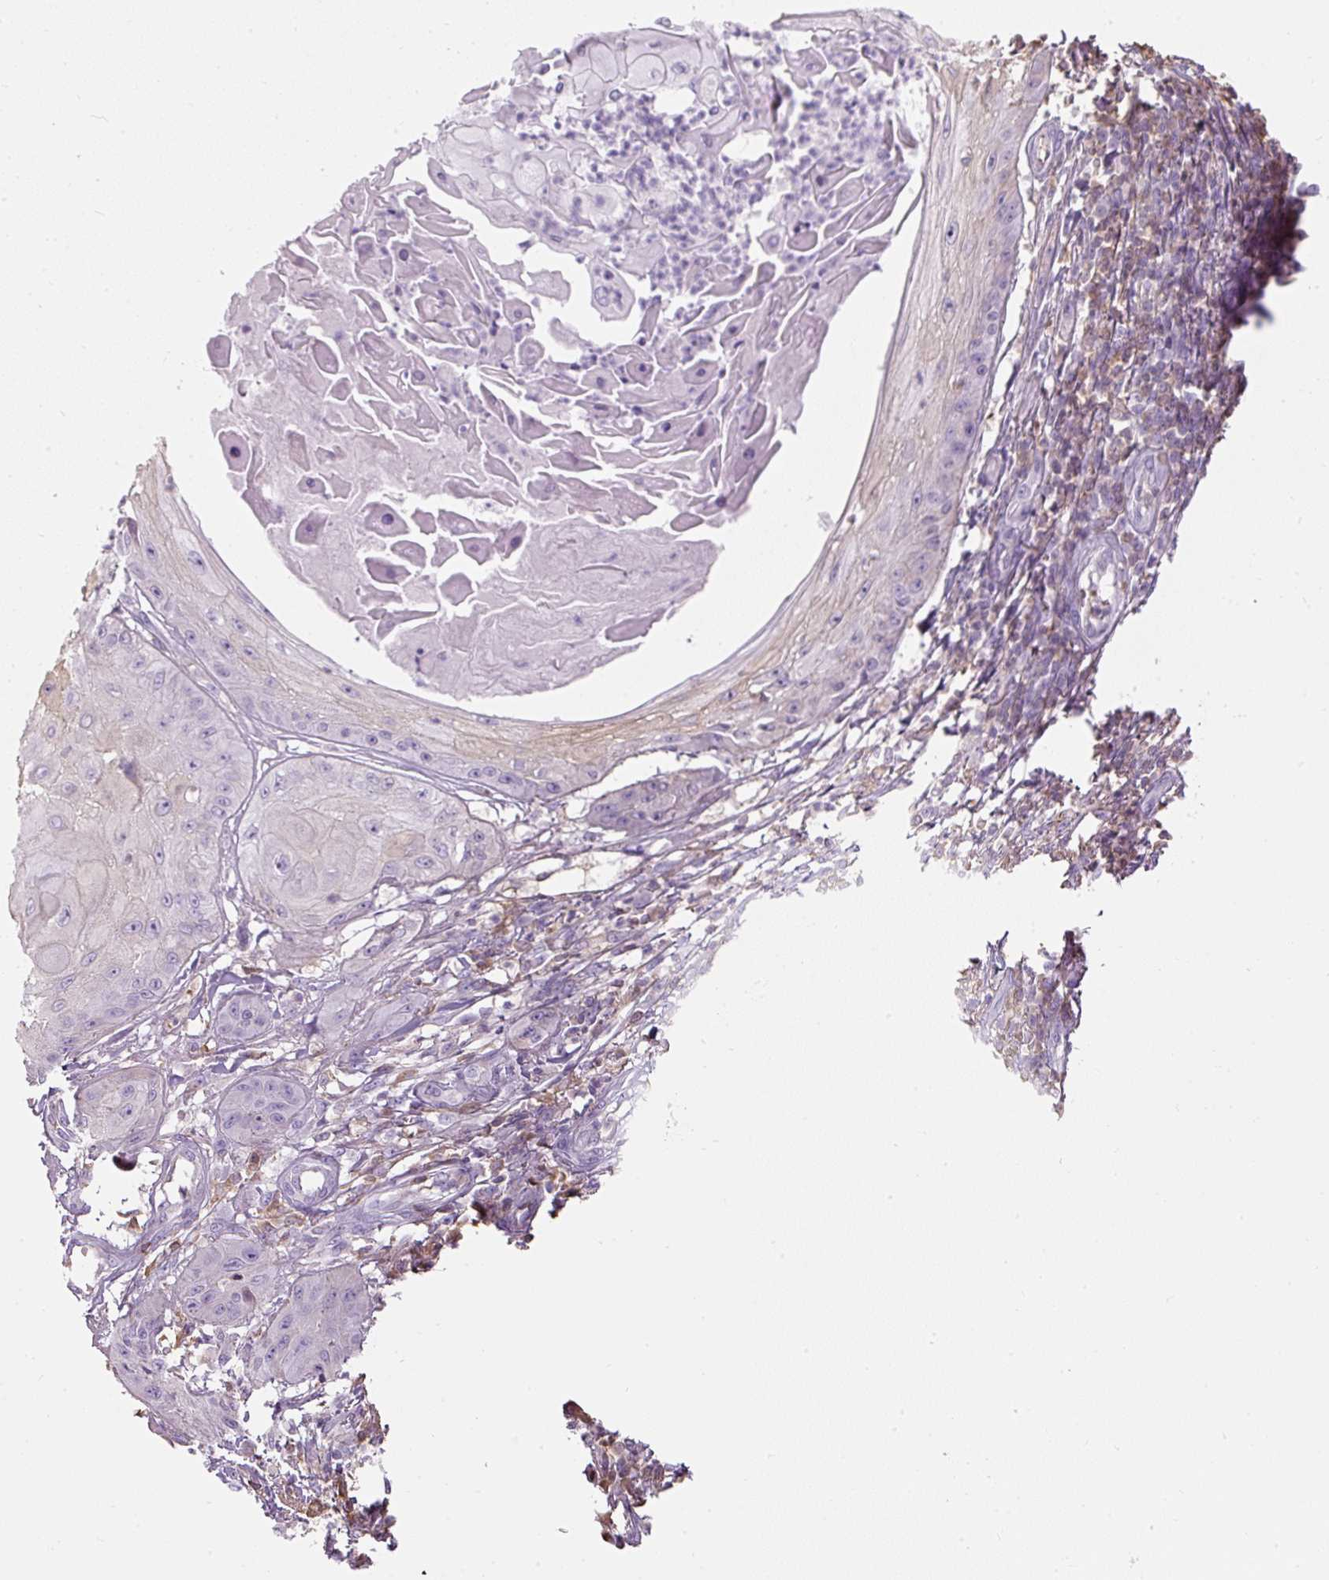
{"staining": {"intensity": "weak", "quantity": "<25%", "location": "cytoplasmic/membranous"}, "tissue": "skin cancer", "cell_type": "Tumor cells", "image_type": "cancer", "snomed": [{"axis": "morphology", "description": "Squamous cell carcinoma, NOS"}, {"axis": "topography", "description": "Skin"}], "caption": "DAB immunohistochemical staining of human skin cancer displays no significant staining in tumor cells.", "gene": "APOA1", "patient": {"sex": "male", "age": 70}}